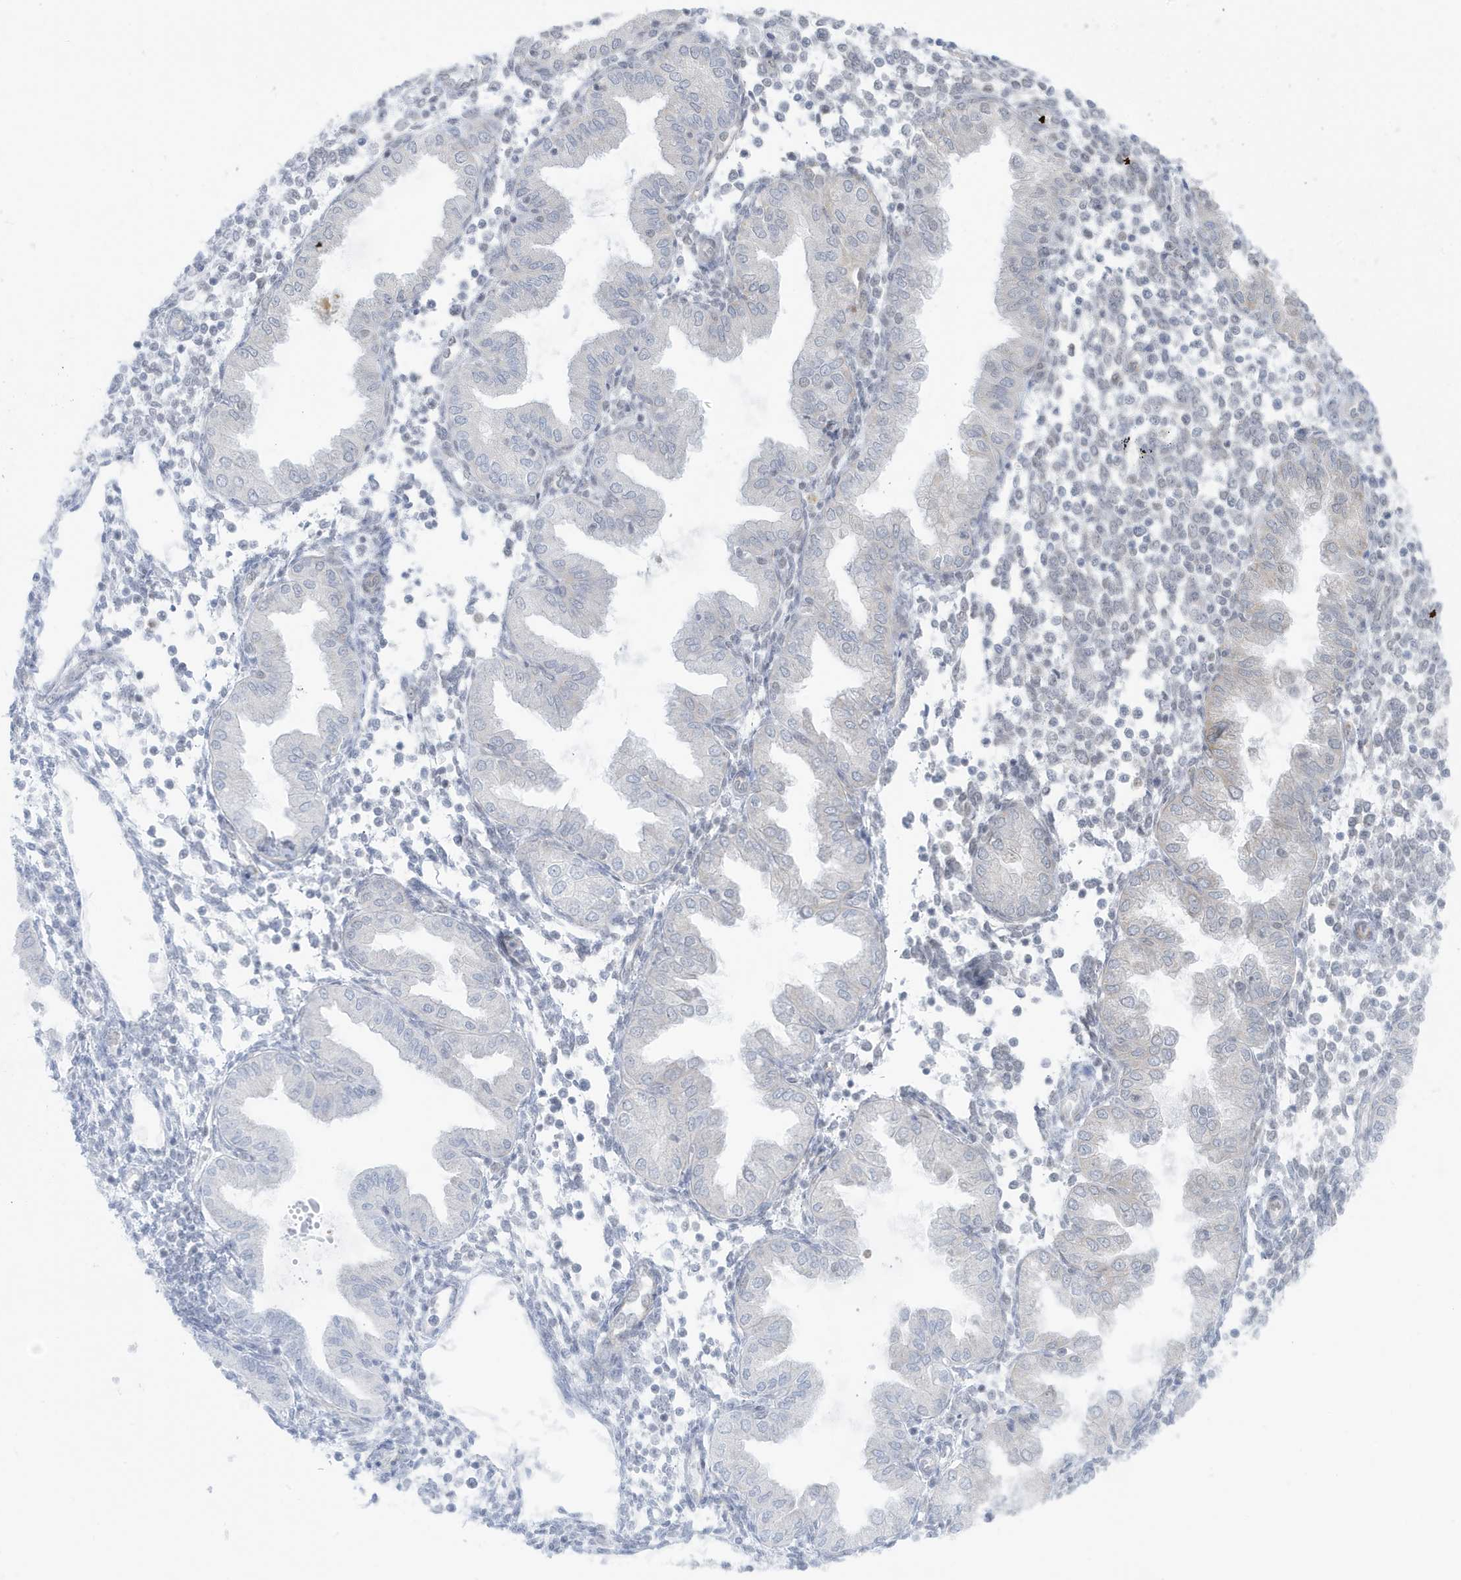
{"staining": {"intensity": "negative", "quantity": "none", "location": "none"}, "tissue": "endometrium", "cell_type": "Cells in endometrial stroma", "image_type": "normal", "snomed": [{"axis": "morphology", "description": "Normal tissue, NOS"}, {"axis": "topography", "description": "Endometrium"}], "caption": "Normal endometrium was stained to show a protein in brown. There is no significant staining in cells in endometrial stroma. (Stains: DAB (3,3'-diaminobenzidine) IHC with hematoxylin counter stain, Microscopy: brightfield microscopy at high magnification).", "gene": "CHCHD4", "patient": {"sex": "female", "age": 53}}